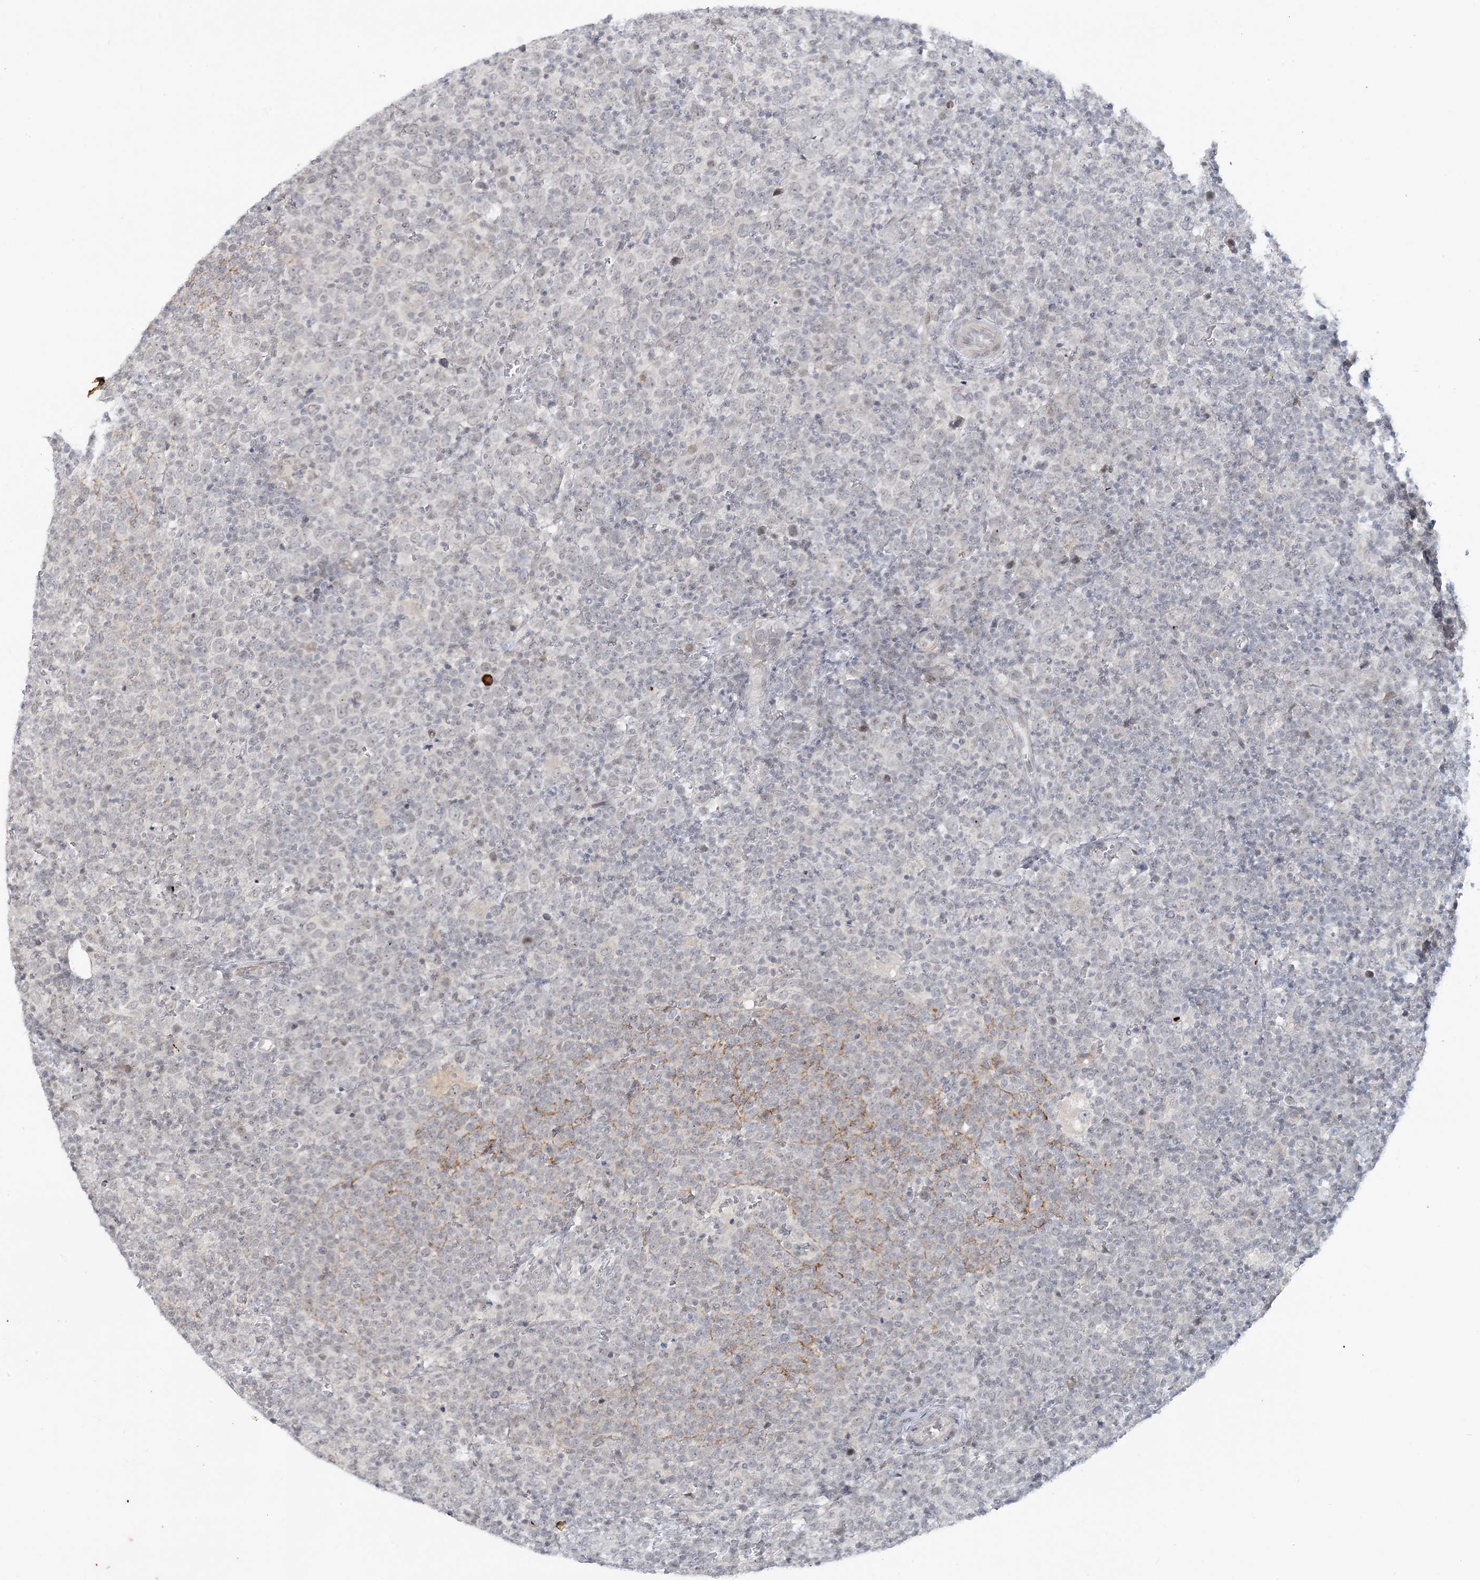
{"staining": {"intensity": "negative", "quantity": "none", "location": "none"}, "tissue": "lymphoma", "cell_type": "Tumor cells", "image_type": "cancer", "snomed": [{"axis": "morphology", "description": "Malignant lymphoma, non-Hodgkin's type, High grade"}, {"axis": "topography", "description": "Lymph node"}], "caption": "Immunohistochemical staining of high-grade malignant lymphoma, non-Hodgkin's type exhibits no significant expression in tumor cells. (DAB immunohistochemistry with hematoxylin counter stain).", "gene": "LEXM", "patient": {"sex": "male", "age": 61}}